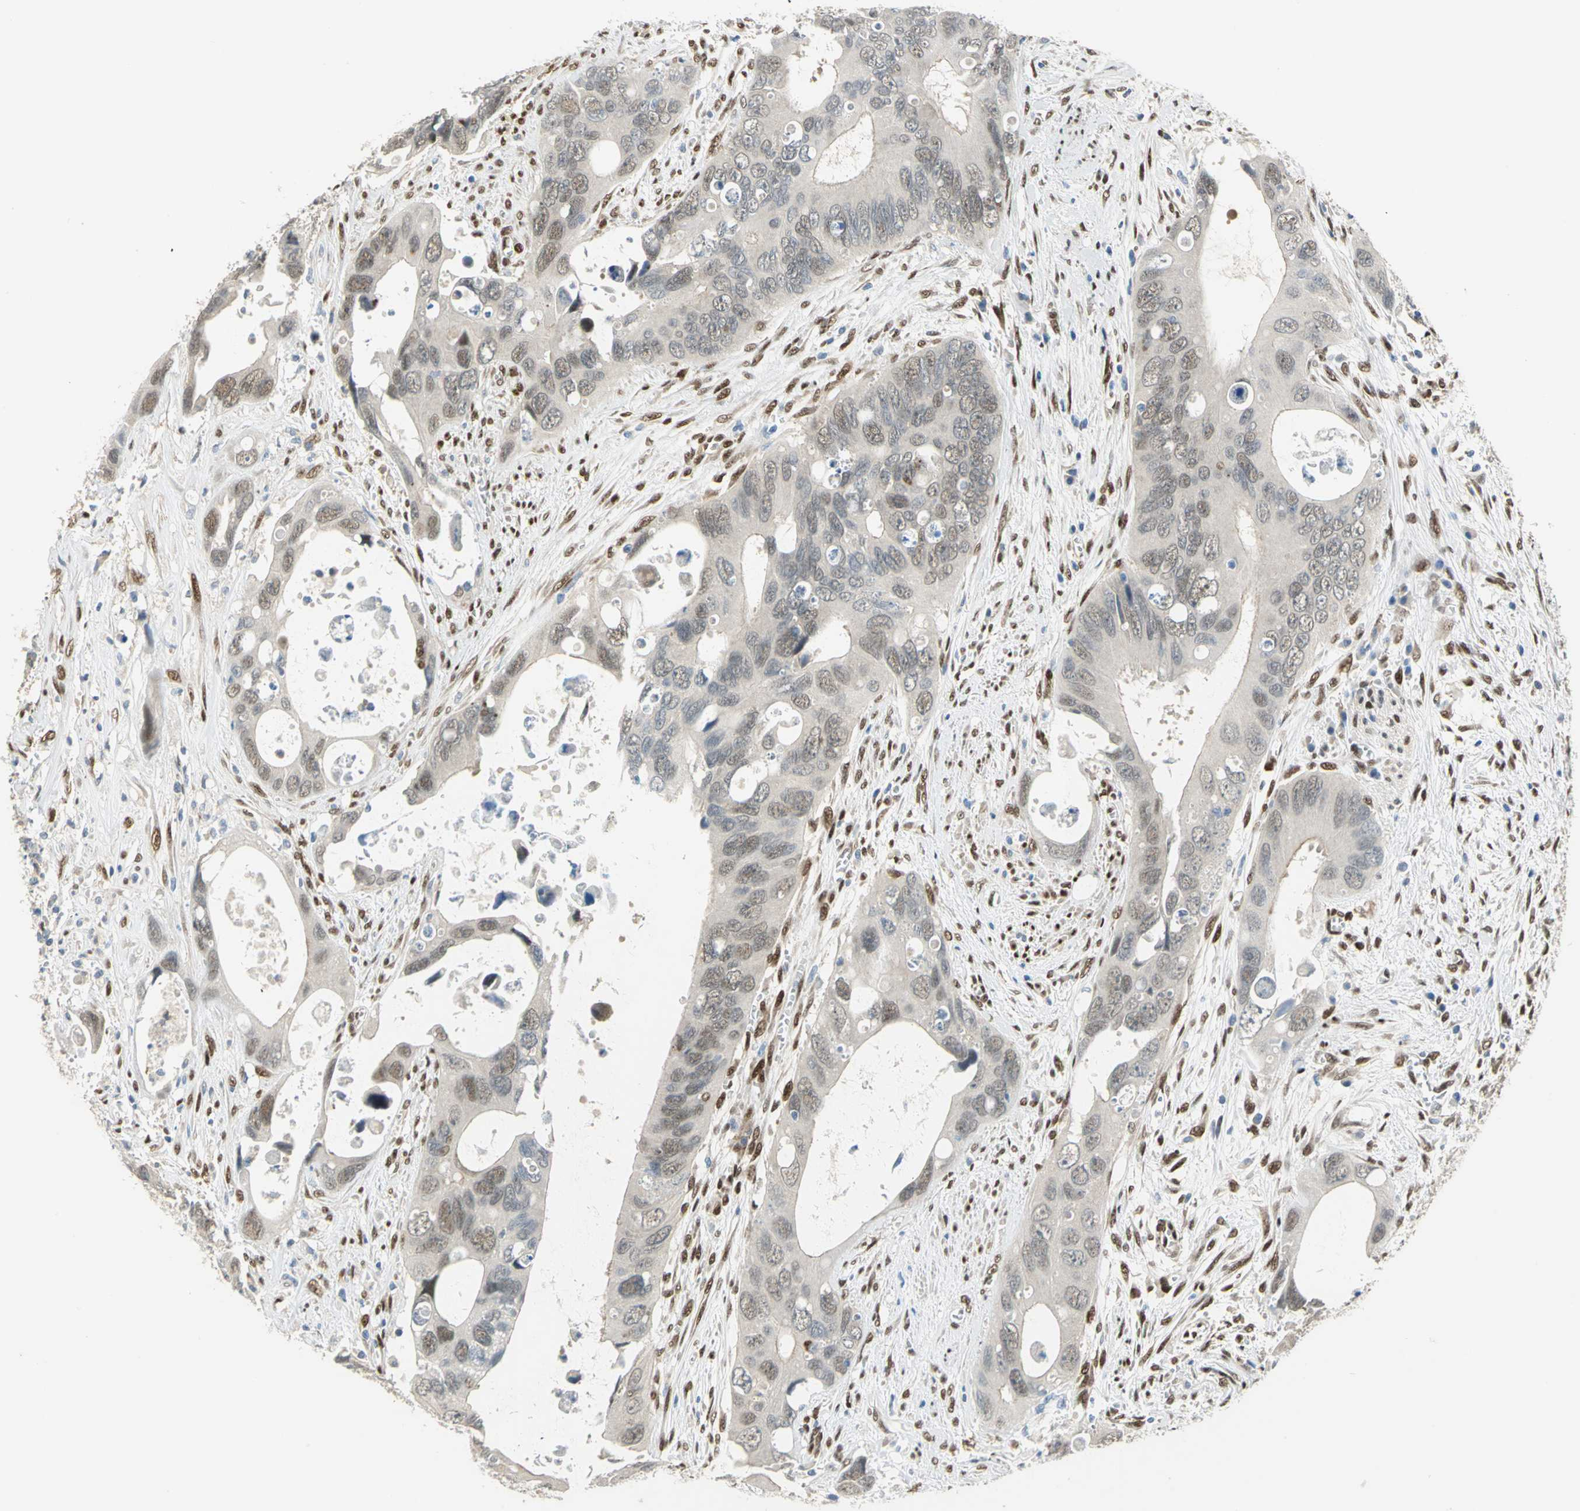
{"staining": {"intensity": "weak", "quantity": "25%-75%", "location": "cytoplasmic/membranous,nuclear"}, "tissue": "colorectal cancer", "cell_type": "Tumor cells", "image_type": "cancer", "snomed": [{"axis": "morphology", "description": "Adenocarcinoma, NOS"}, {"axis": "topography", "description": "Rectum"}], "caption": "Immunohistochemistry (DAB (3,3'-diaminobenzidine)) staining of human colorectal adenocarcinoma demonstrates weak cytoplasmic/membranous and nuclear protein positivity in about 25%-75% of tumor cells. The staining is performed using DAB brown chromogen to label protein expression. The nuclei are counter-stained blue using hematoxylin.", "gene": "RBFOX2", "patient": {"sex": "male", "age": 70}}